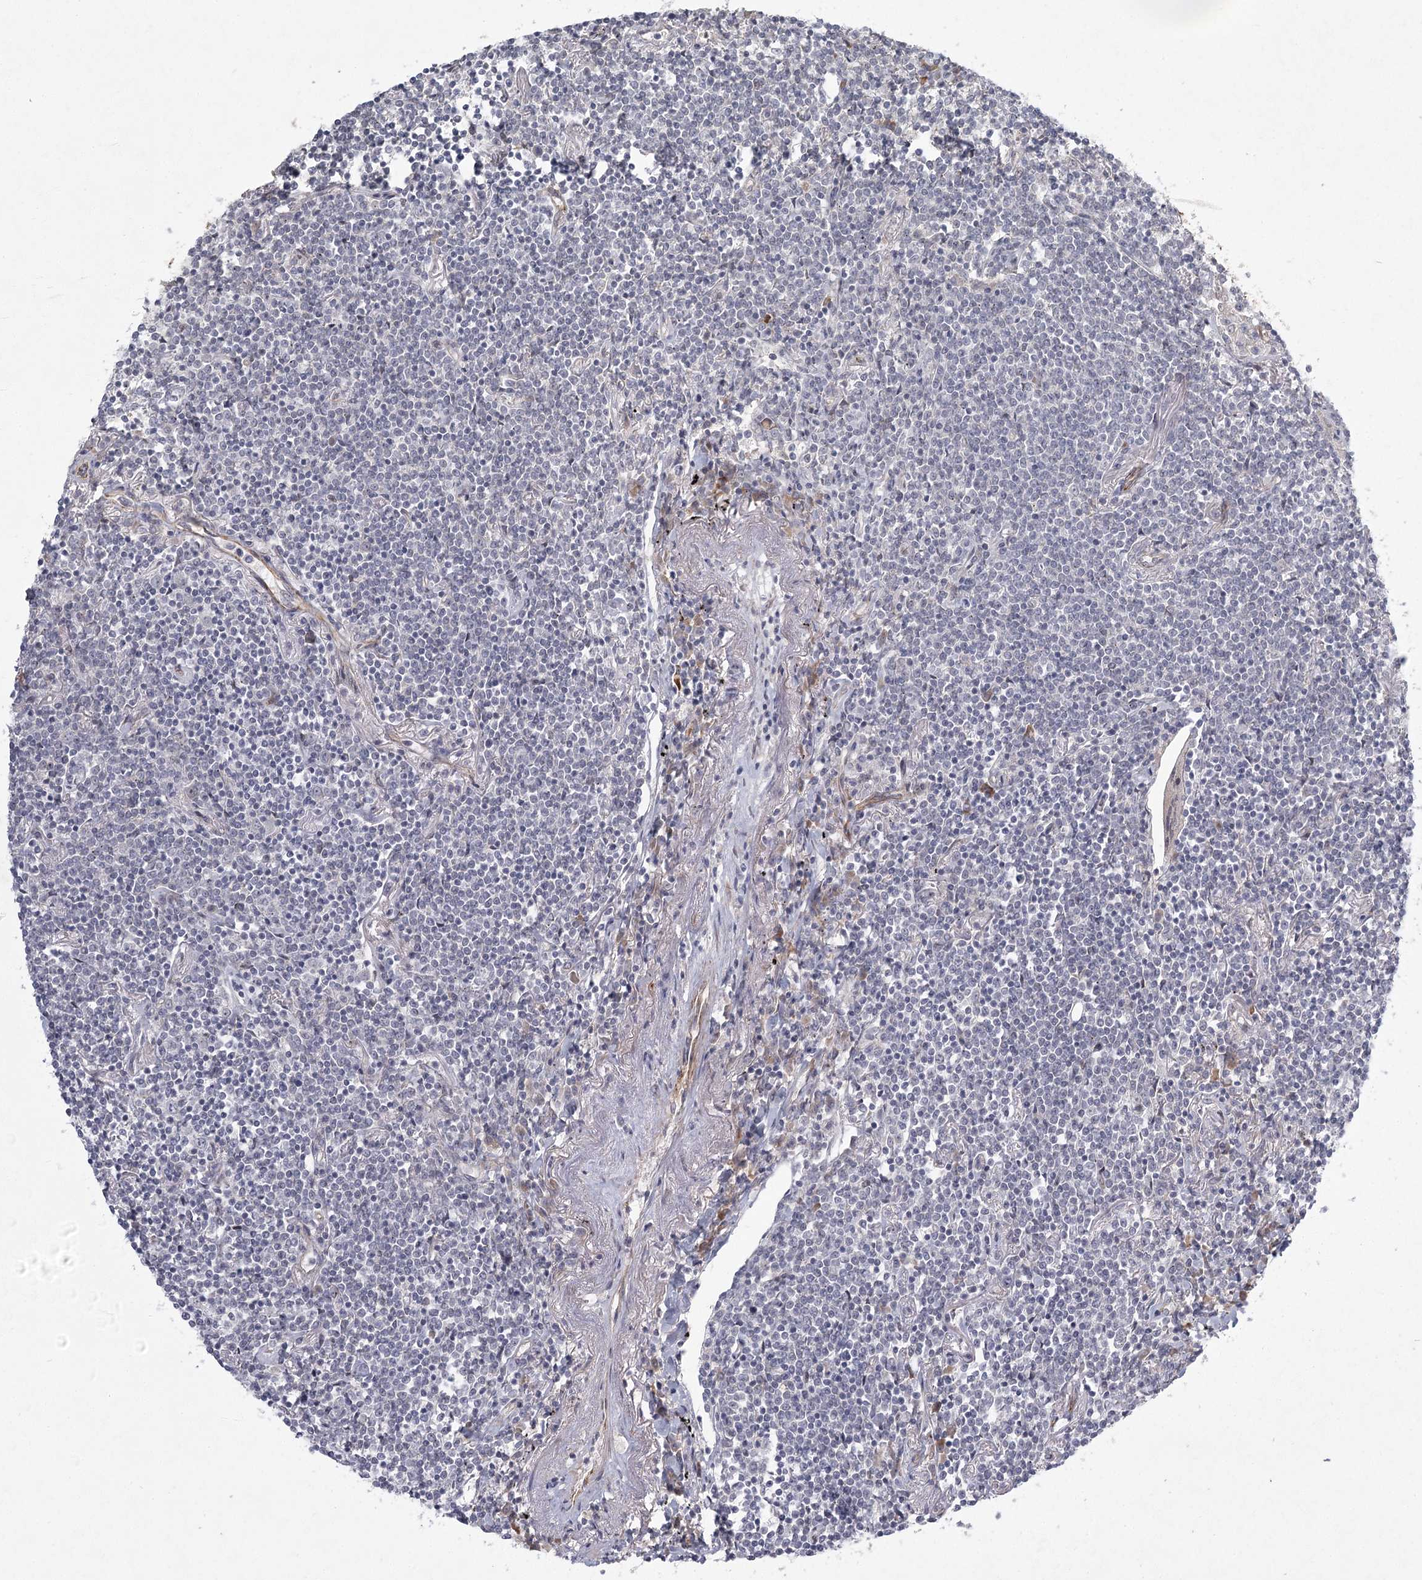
{"staining": {"intensity": "negative", "quantity": "none", "location": "none"}, "tissue": "lymphoma", "cell_type": "Tumor cells", "image_type": "cancer", "snomed": [{"axis": "morphology", "description": "Malignant lymphoma, non-Hodgkin's type, Low grade"}, {"axis": "topography", "description": "Lung"}], "caption": "There is no significant staining in tumor cells of low-grade malignant lymphoma, non-Hodgkin's type.", "gene": "MEPE", "patient": {"sex": "female", "age": 71}}